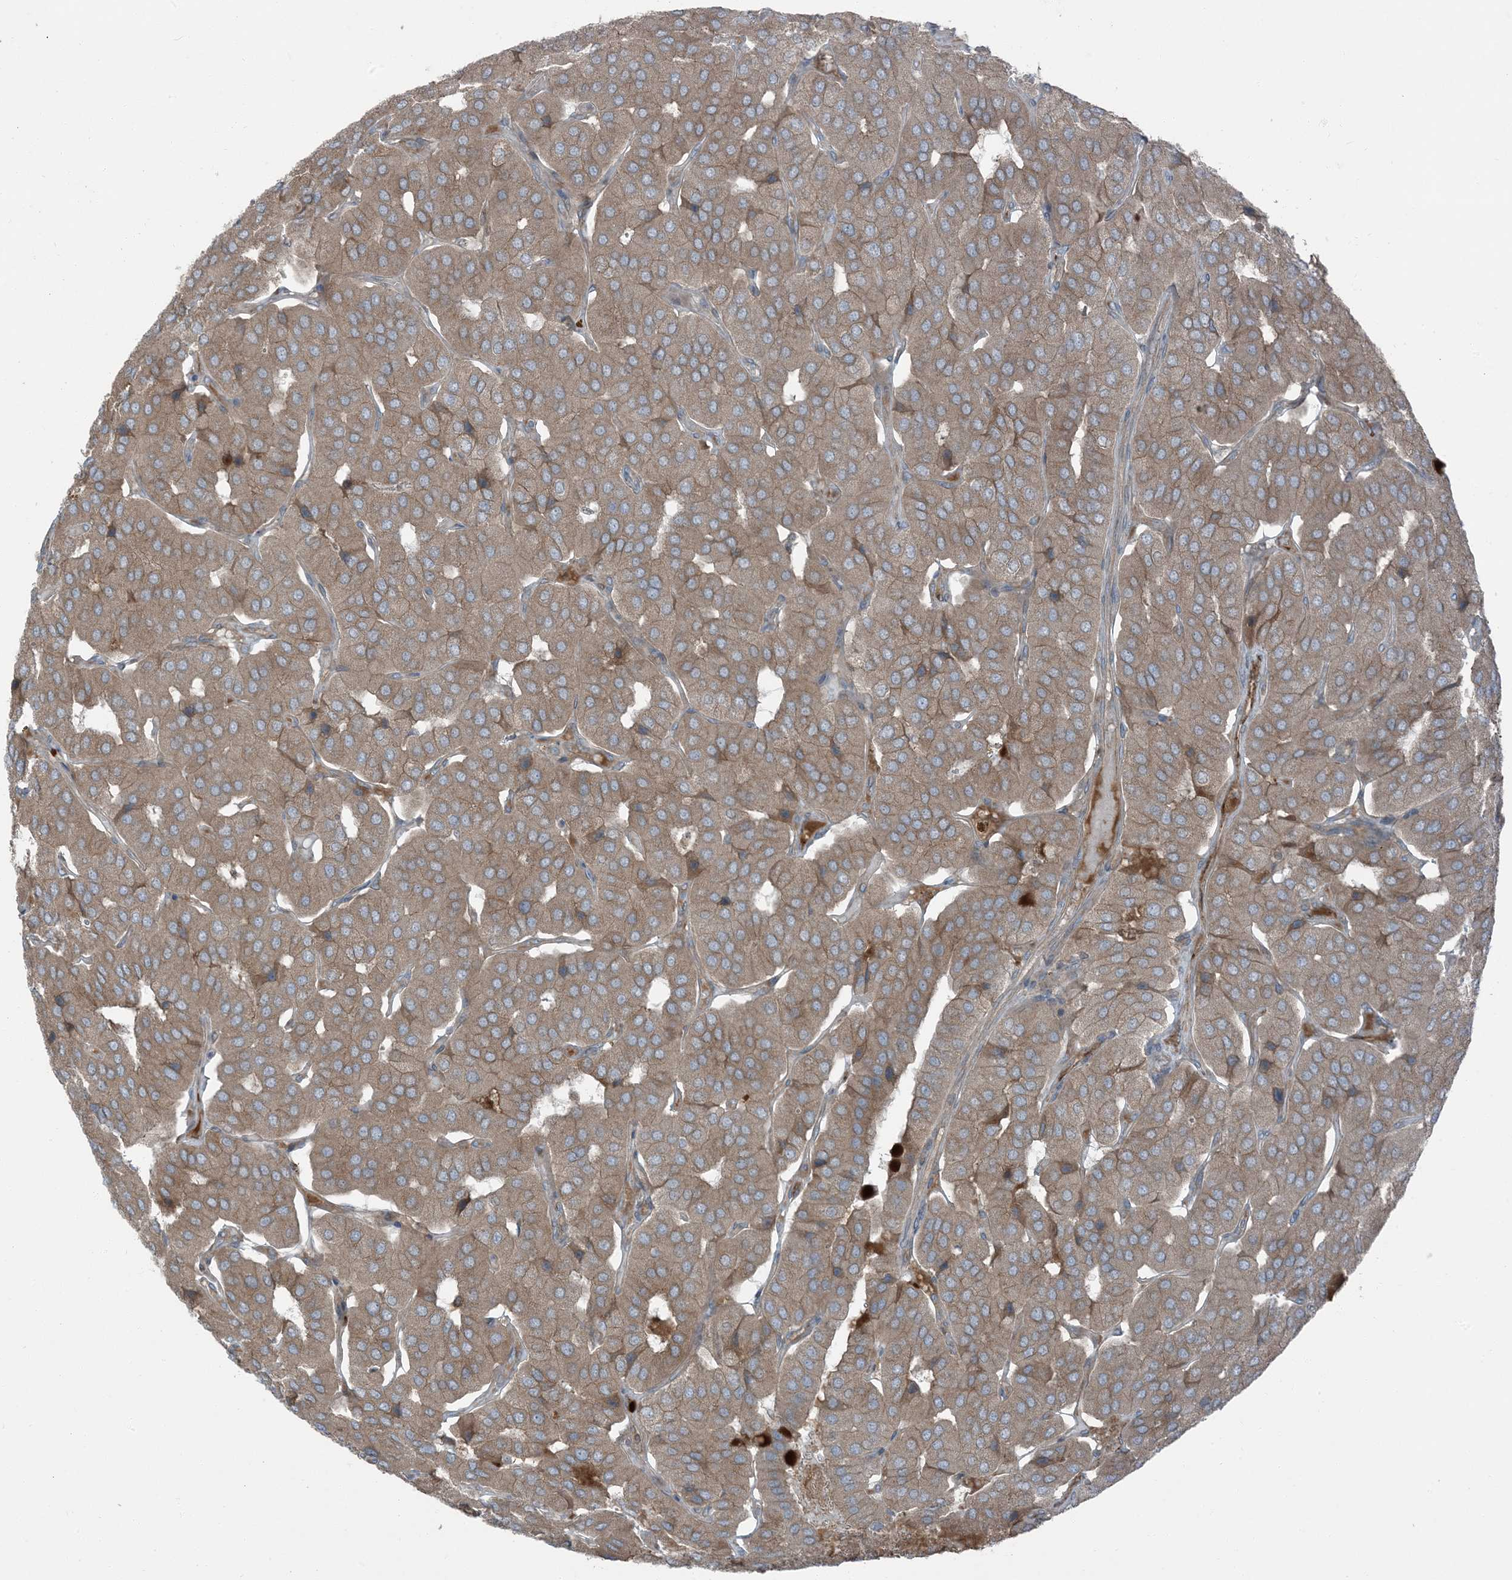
{"staining": {"intensity": "weak", "quantity": ">75%", "location": "cytoplasmic/membranous"}, "tissue": "parathyroid gland", "cell_type": "Glandular cells", "image_type": "normal", "snomed": [{"axis": "morphology", "description": "Normal tissue, NOS"}, {"axis": "morphology", "description": "Adenoma, NOS"}, {"axis": "topography", "description": "Parathyroid gland"}], "caption": "An image showing weak cytoplasmic/membranous positivity in about >75% of glandular cells in unremarkable parathyroid gland, as visualized by brown immunohistochemical staining.", "gene": "RAB3GAP1", "patient": {"sex": "female", "age": 86}}